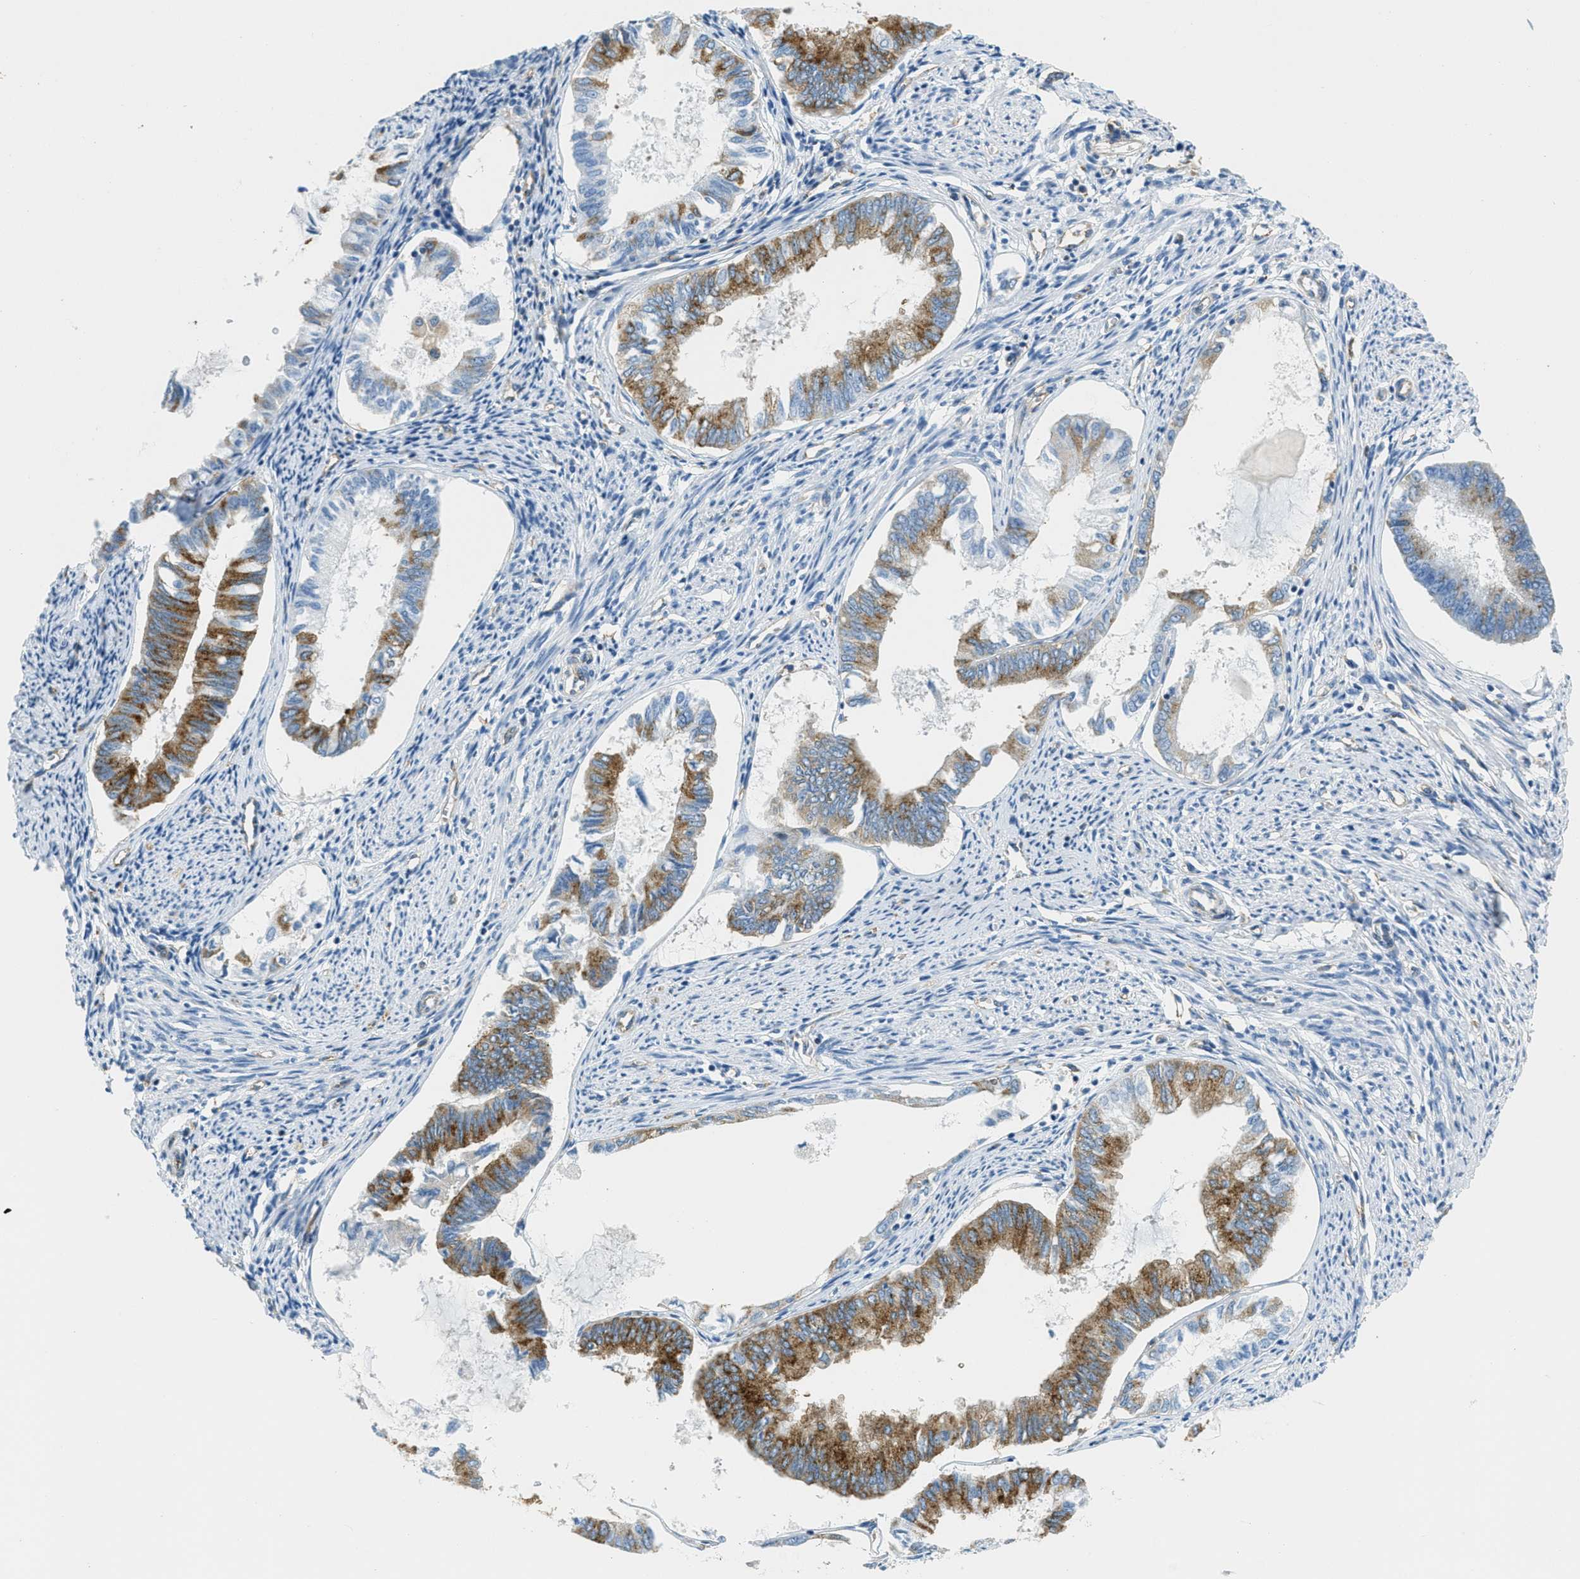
{"staining": {"intensity": "moderate", "quantity": ">75%", "location": "cytoplasmic/membranous"}, "tissue": "endometrial cancer", "cell_type": "Tumor cells", "image_type": "cancer", "snomed": [{"axis": "morphology", "description": "Adenocarcinoma, NOS"}, {"axis": "topography", "description": "Endometrium"}], "caption": "DAB immunohistochemical staining of human endometrial cancer exhibits moderate cytoplasmic/membranous protein expression in approximately >75% of tumor cells.", "gene": "AP2B1", "patient": {"sex": "female", "age": 86}}